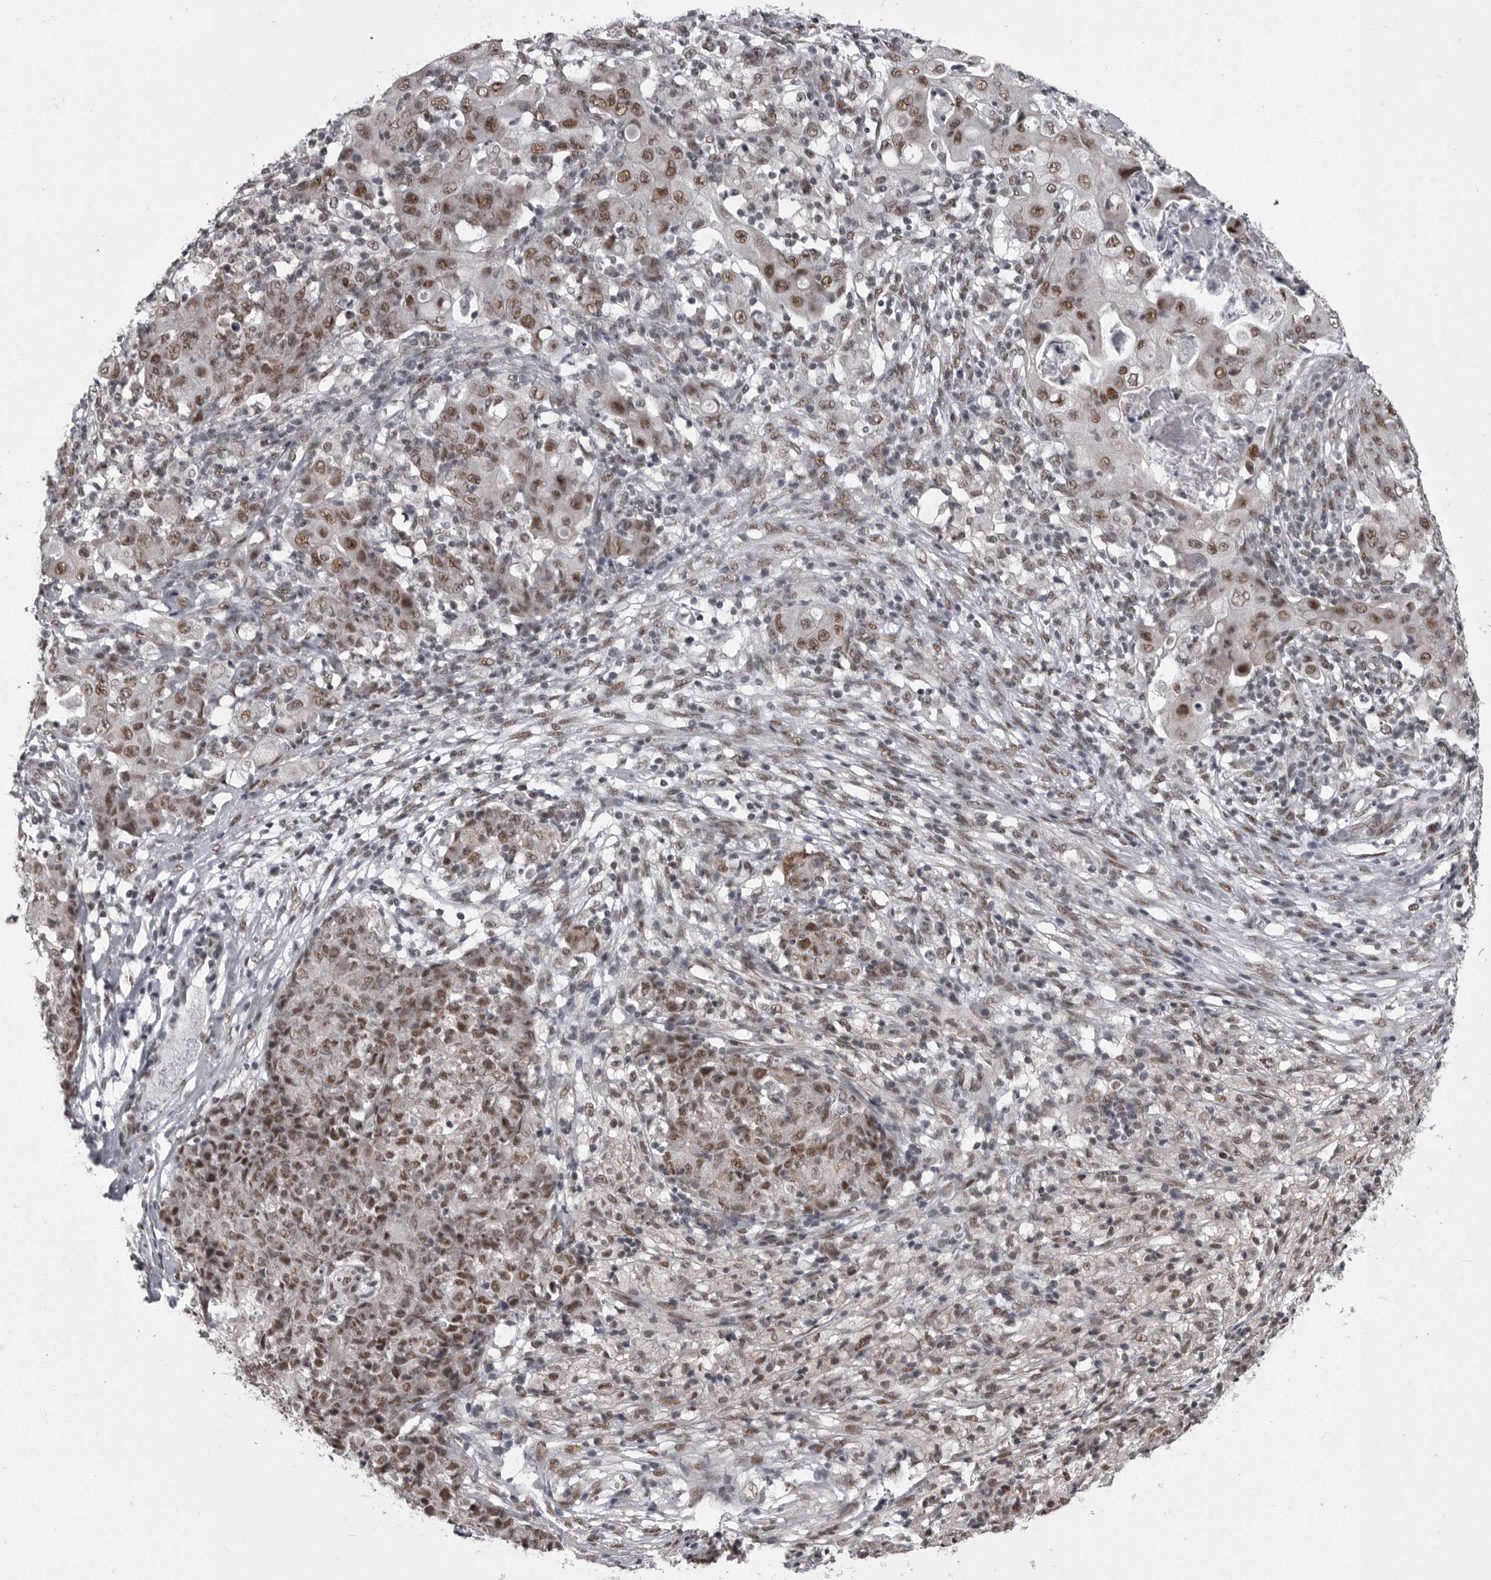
{"staining": {"intensity": "moderate", "quantity": ">75%", "location": "nuclear"}, "tissue": "ovarian cancer", "cell_type": "Tumor cells", "image_type": "cancer", "snomed": [{"axis": "morphology", "description": "Carcinoma, endometroid"}, {"axis": "topography", "description": "Ovary"}], "caption": "High-magnification brightfield microscopy of ovarian endometroid carcinoma stained with DAB (3,3'-diaminobenzidine) (brown) and counterstained with hematoxylin (blue). tumor cells exhibit moderate nuclear positivity is present in approximately>75% of cells.", "gene": "MEPCE", "patient": {"sex": "female", "age": 42}}